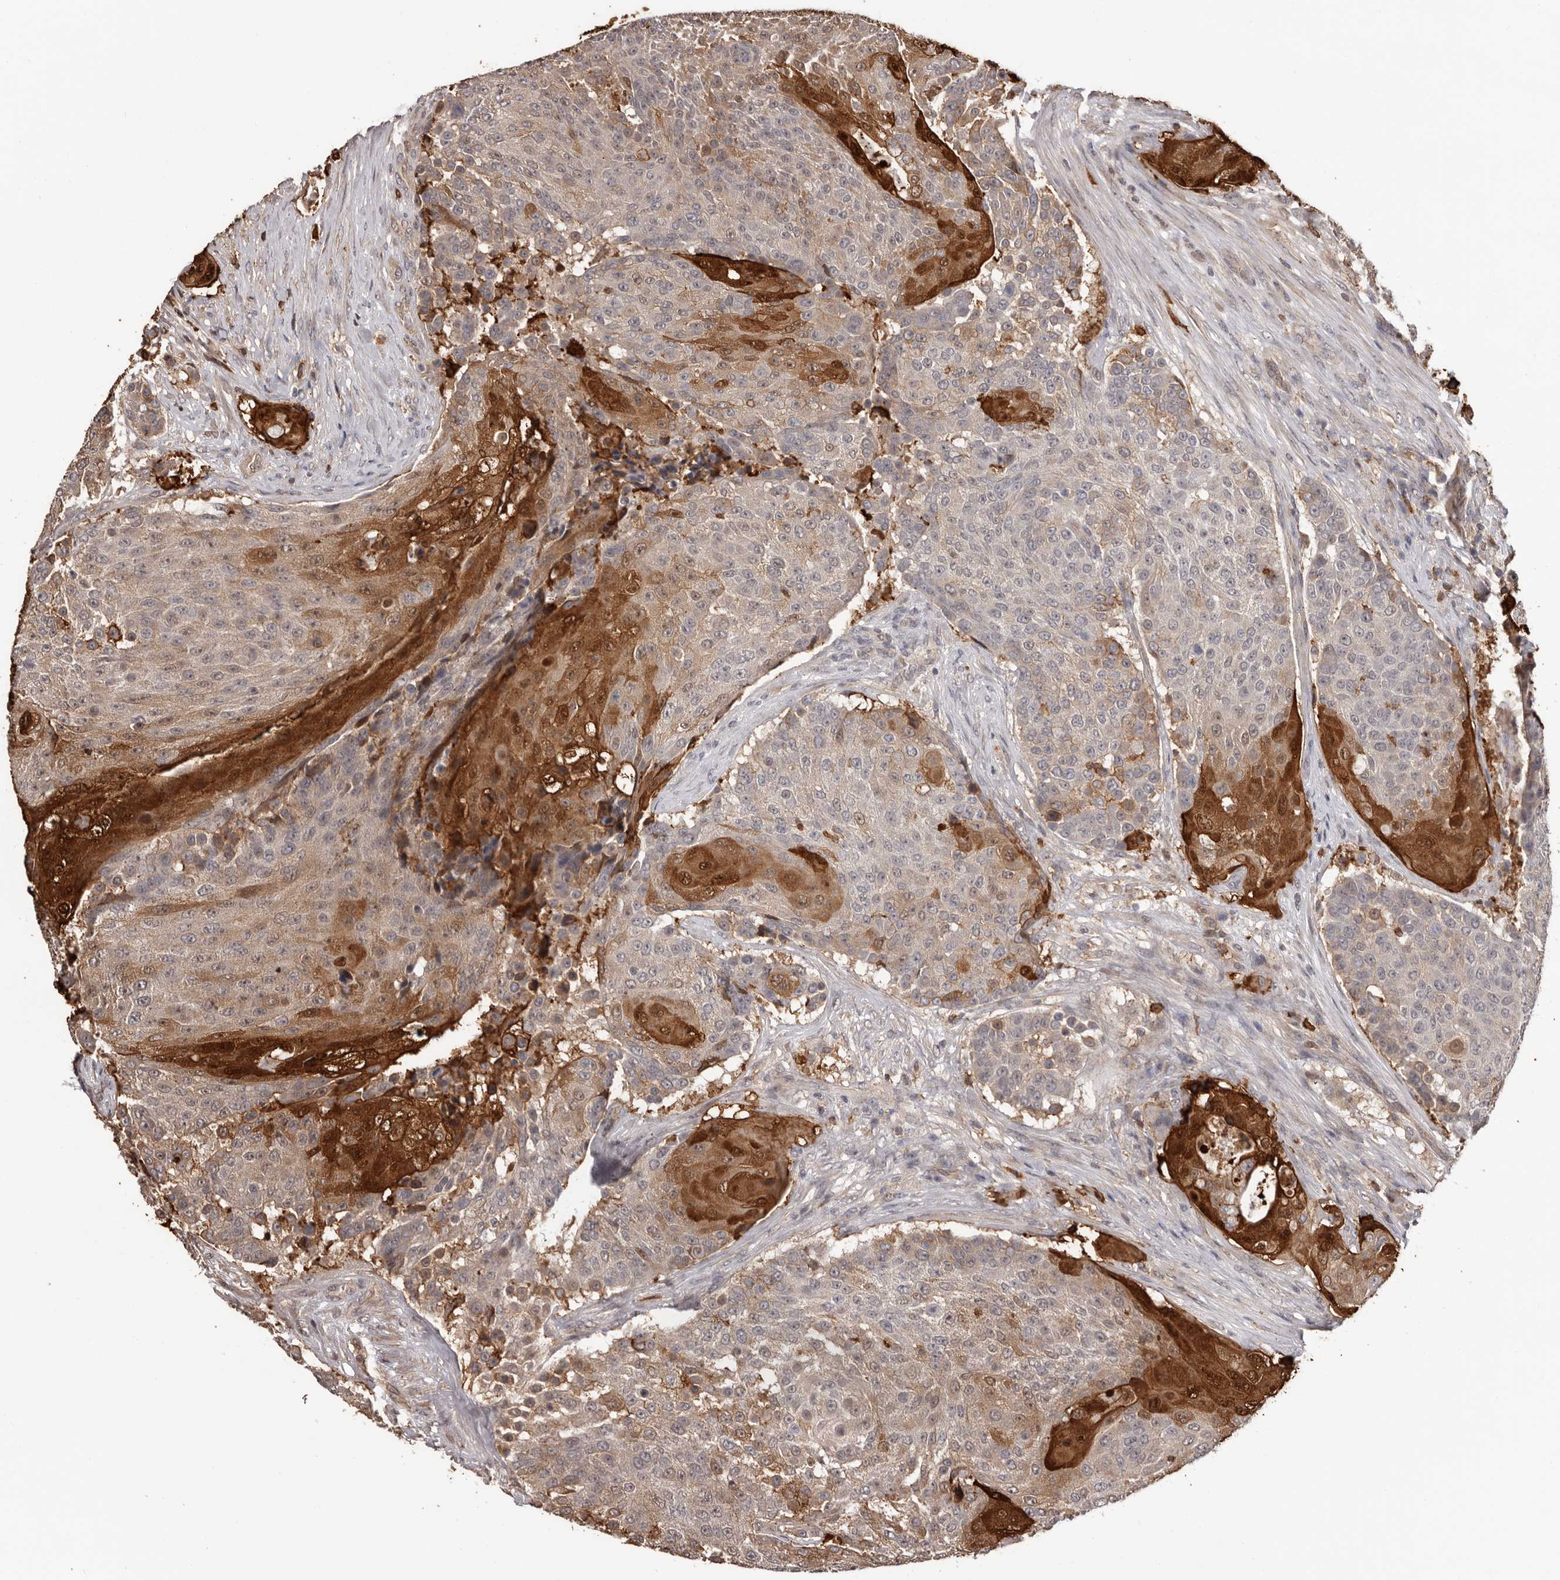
{"staining": {"intensity": "strong", "quantity": "<25%", "location": "cytoplasmic/membranous,nuclear"}, "tissue": "urothelial cancer", "cell_type": "Tumor cells", "image_type": "cancer", "snomed": [{"axis": "morphology", "description": "Urothelial carcinoma, High grade"}, {"axis": "topography", "description": "Urinary bladder"}], "caption": "The image demonstrates staining of urothelial cancer, revealing strong cytoplasmic/membranous and nuclear protein positivity (brown color) within tumor cells. The staining was performed using DAB, with brown indicating positive protein expression. Nuclei are stained blue with hematoxylin.", "gene": "PRR12", "patient": {"sex": "female", "age": 63}}